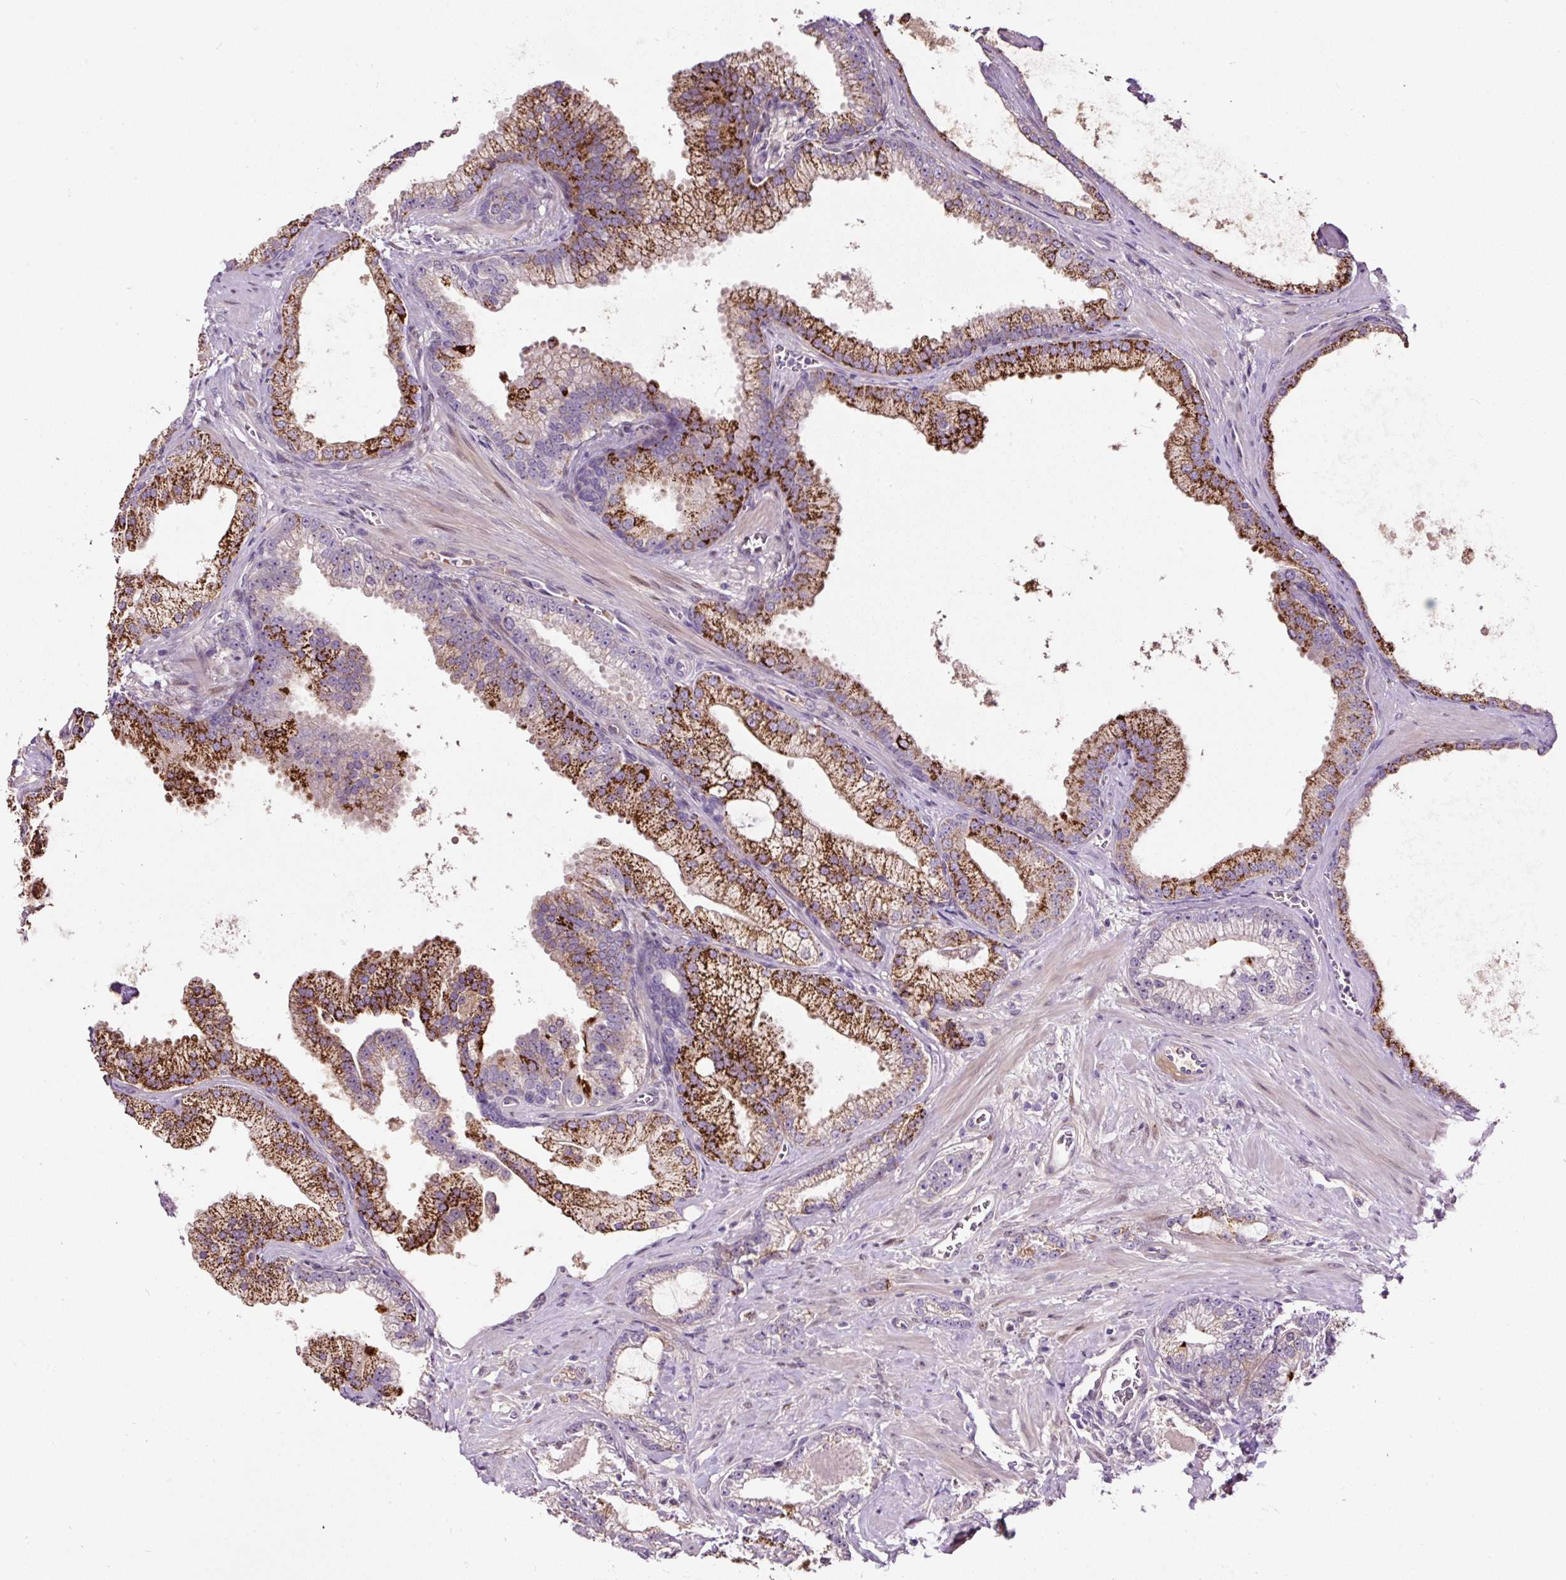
{"staining": {"intensity": "strong", "quantity": "25%-75%", "location": "cytoplasmic/membranous"}, "tissue": "prostate cancer", "cell_type": "Tumor cells", "image_type": "cancer", "snomed": [{"axis": "morphology", "description": "Adenocarcinoma, High grade"}, {"axis": "topography", "description": "Prostate"}], "caption": "Brown immunohistochemical staining in human prostate cancer exhibits strong cytoplasmic/membranous expression in approximately 25%-75% of tumor cells.", "gene": "LRRC24", "patient": {"sex": "male", "age": 68}}